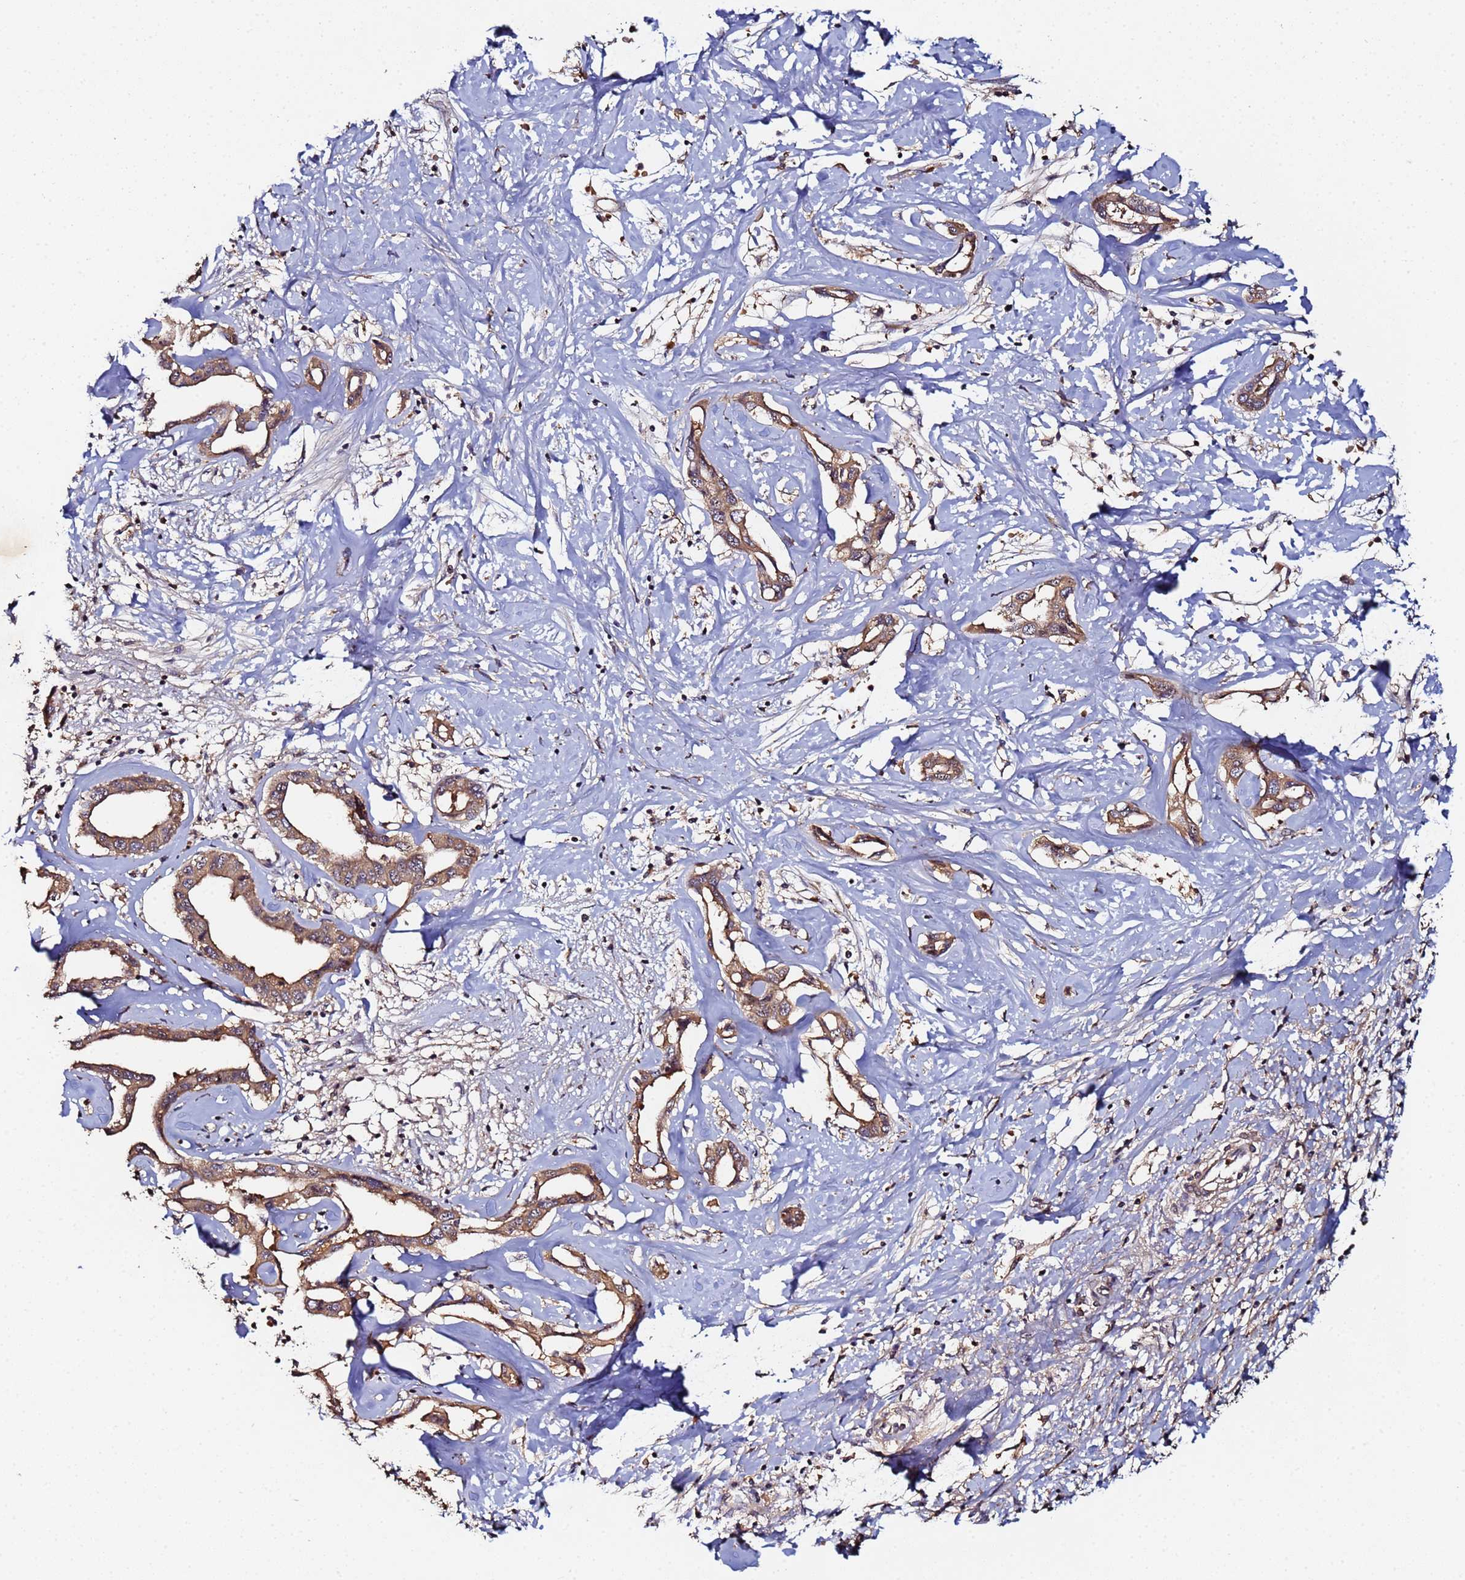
{"staining": {"intensity": "moderate", "quantity": "25%-75%", "location": "cytoplasmic/membranous,nuclear"}, "tissue": "liver cancer", "cell_type": "Tumor cells", "image_type": "cancer", "snomed": [{"axis": "morphology", "description": "Cholangiocarcinoma"}, {"axis": "topography", "description": "Liver"}], "caption": "A high-resolution histopathology image shows immunohistochemistry (IHC) staining of liver cancer, which shows moderate cytoplasmic/membranous and nuclear staining in approximately 25%-75% of tumor cells.", "gene": "OSER1", "patient": {"sex": "male", "age": 59}}